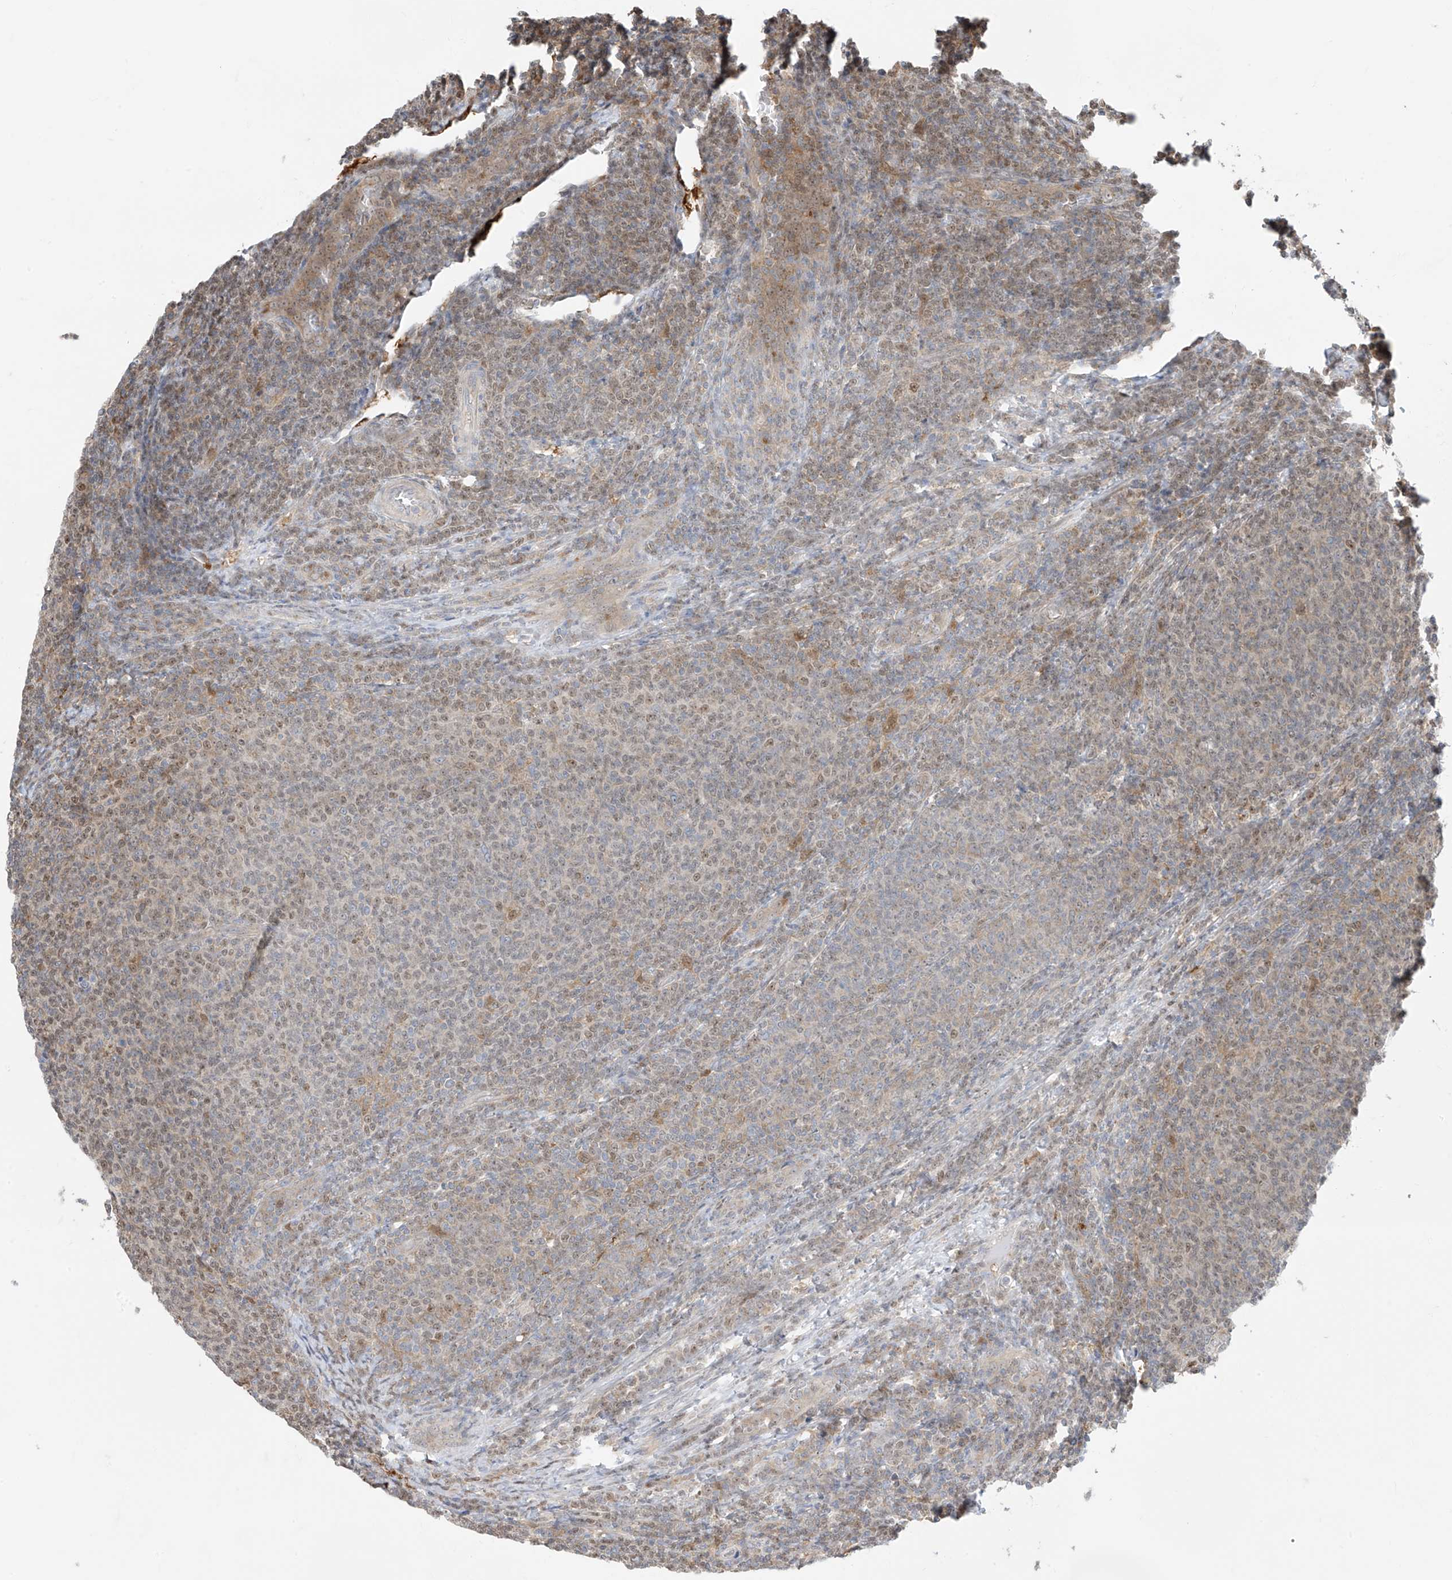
{"staining": {"intensity": "weak", "quantity": "25%-75%", "location": "nuclear"}, "tissue": "lymphoma", "cell_type": "Tumor cells", "image_type": "cancer", "snomed": [{"axis": "morphology", "description": "Malignant lymphoma, non-Hodgkin's type, Low grade"}, {"axis": "topography", "description": "Lymph node"}], "caption": "Human low-grade malignant lymphoma, non-Hodgkin's type stained for a protein (brown) shows weak nuclear positive positivity in about 25%-75% of tumor cells.", "gene": "TTC38", "patient": {"sex": "male", "age": 66}}